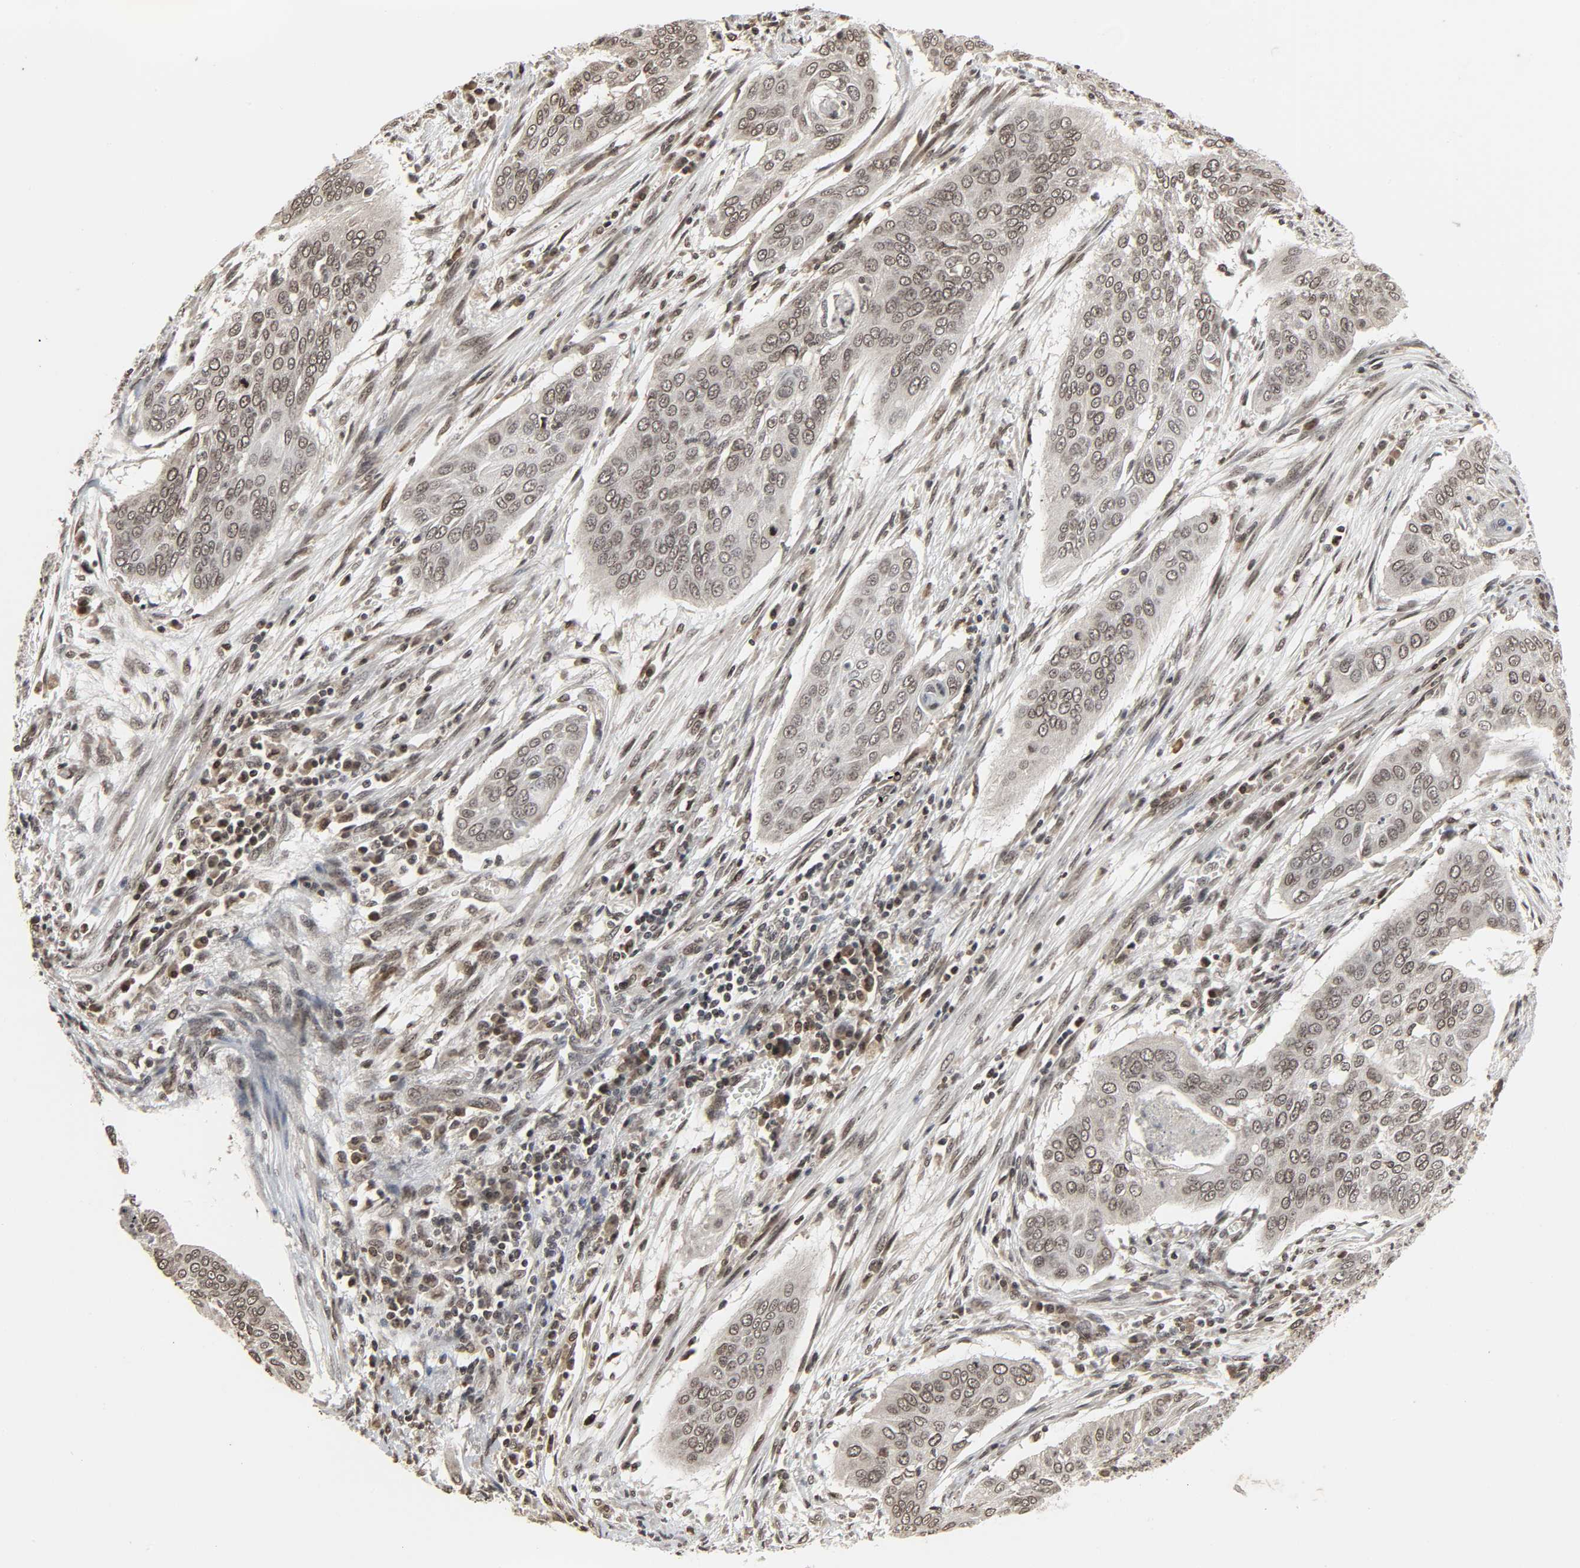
{"staining": {"intensity": "moderate", "quantity": "25%-75%", "location": "nuclear"}, "tissue": "cervical cancer", "cell_type": "Tumor cells", "image_type": "cancer", "snomed": [{"axis": "morphology", "description": "Squamous cell carcinoma, NOS"}, {"axis": "topography", "description": "Cervix"}], "caption": "This histopathology image demonstrates immunohistochemistry (IHC) staining of human cervical cancer (squamous cell carcinoma), with medium moderate nuclear expression in approximately 25%-75% of tumor cells.", "gene": "XRCC1", "patient": {"sex": "female", "age": 39}}